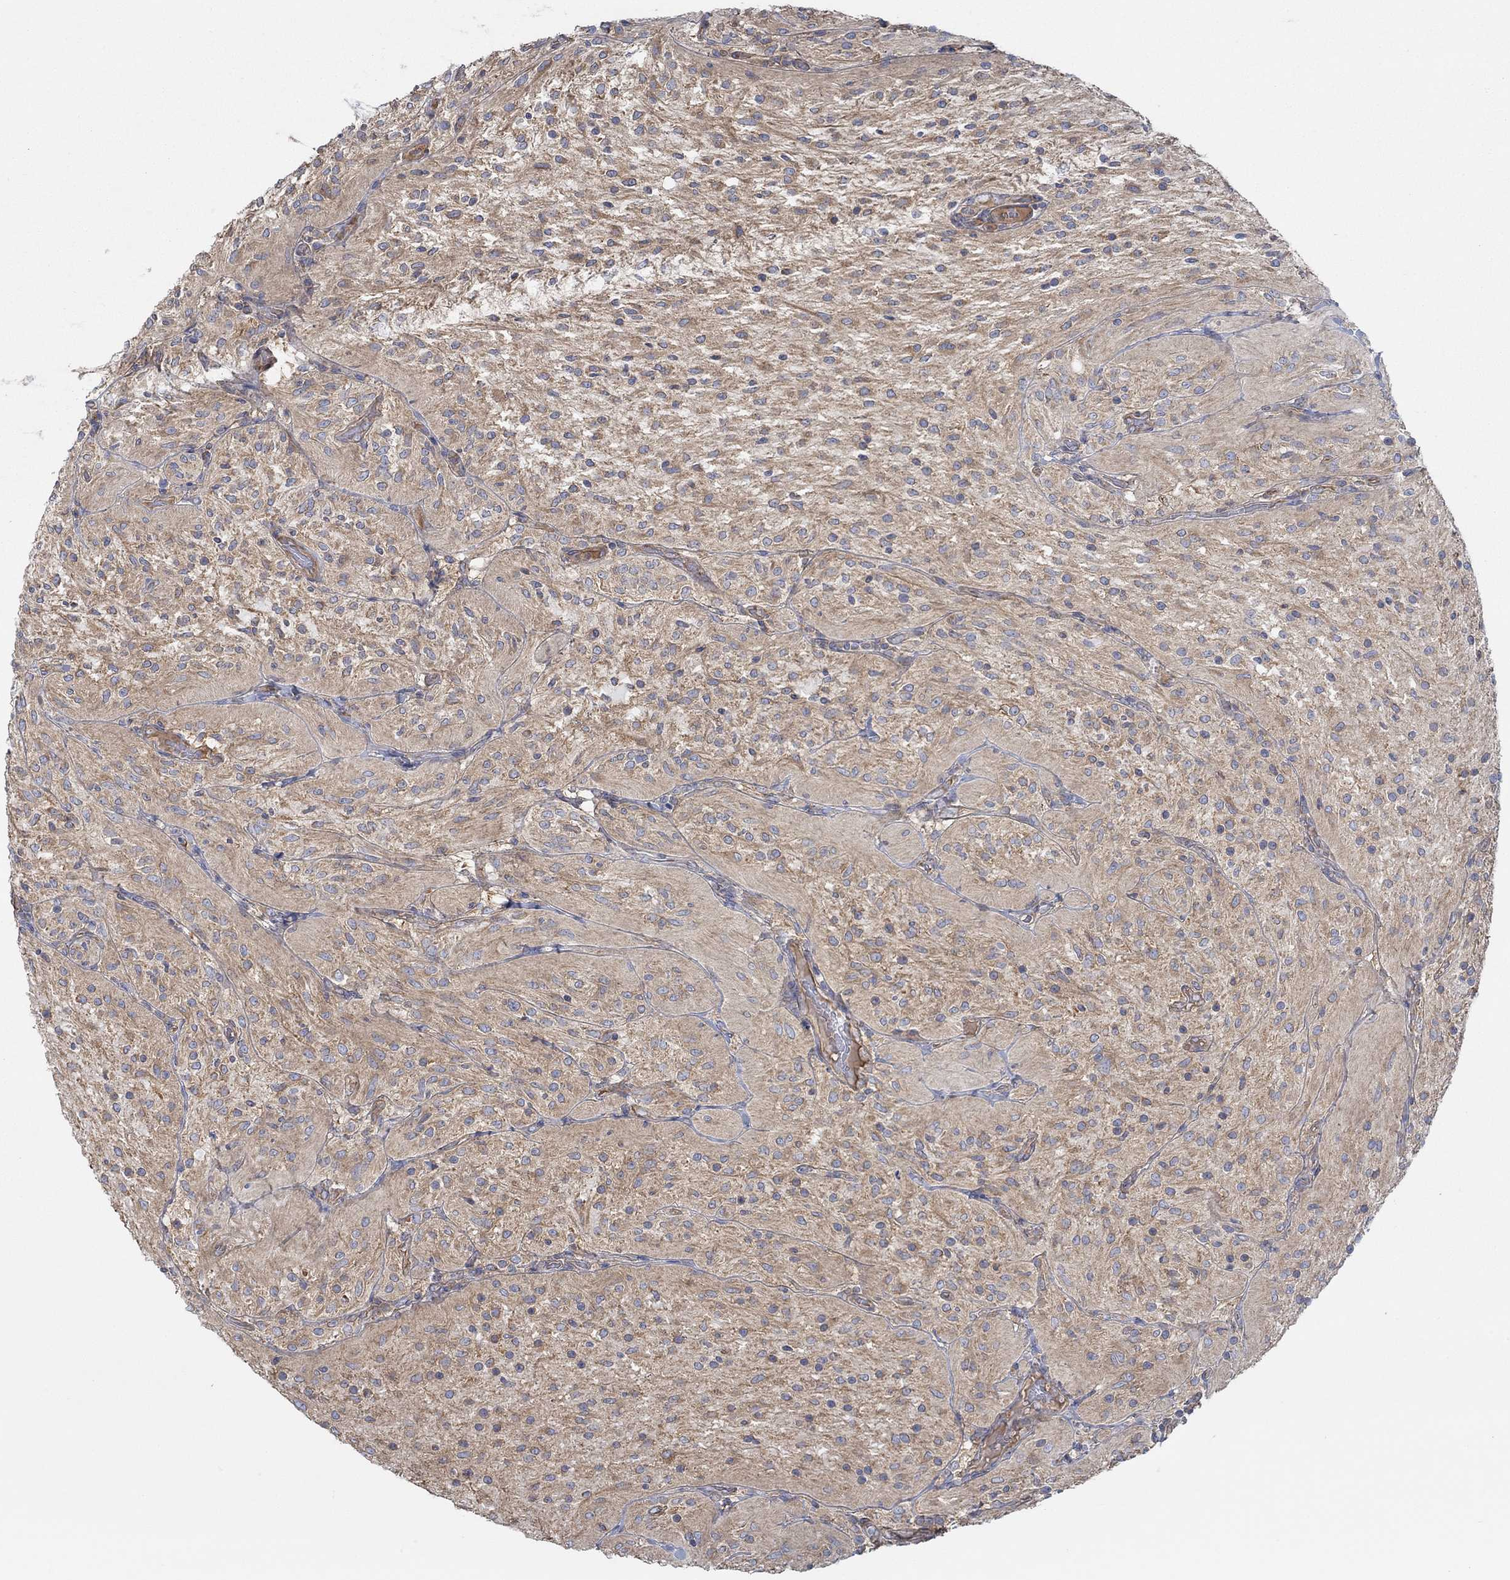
{"staining": {"intensity": "moderate", "quantity": "25%-75%", "location": "cytoplasmic/membranous"}, "tissue": "glioma", "cell_type": "Tumor cells", "image_type": "cancer", "snomed": [{"axis": "morphology", "description": "Glioma, malignant, Low grade"}, {"axis": "topography", "description": "Brain"}], "caption": "Immunohistochemical staining of glioma exhibits moderate cytoplasmic/membranous protein staining in about 25%-75% of tumor cells.", "gene": "SPAG9", "patient": {"sex": "male", "age": 3}}